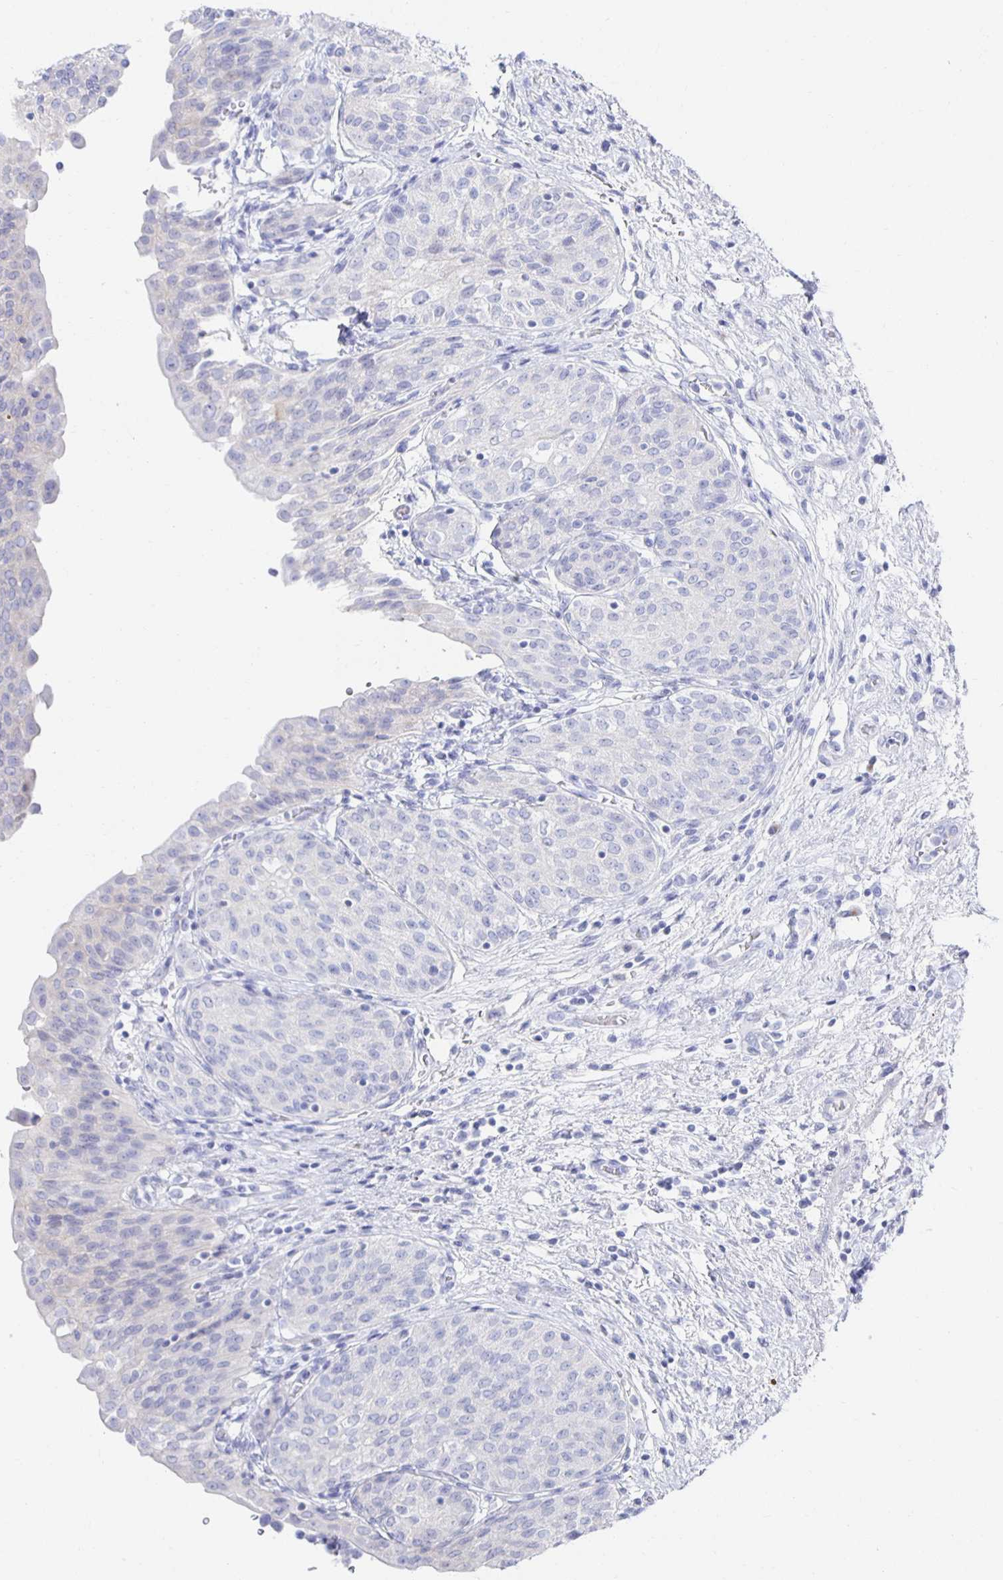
{"staining": {"intensity": "negative", "quantity": "none", "location": "none"}, "tissue": "urinary bladder", "cell_type": "Urothelial cells", "image_type": "normal", "snomed": [{"axis": "morphology", "description": "Normal tissue, NOS"}, {"axis": "topography", "description": "Urinary bladder"}], "caption": "This is a histopathology image of immunohistochemistry (IHC) staining of benign urinary bladder, which shows no expression in urothelial cells. Nuclei are stained in blue.", "gene": "PRDM7", "patient": {"sex": "male", "age": 68}}